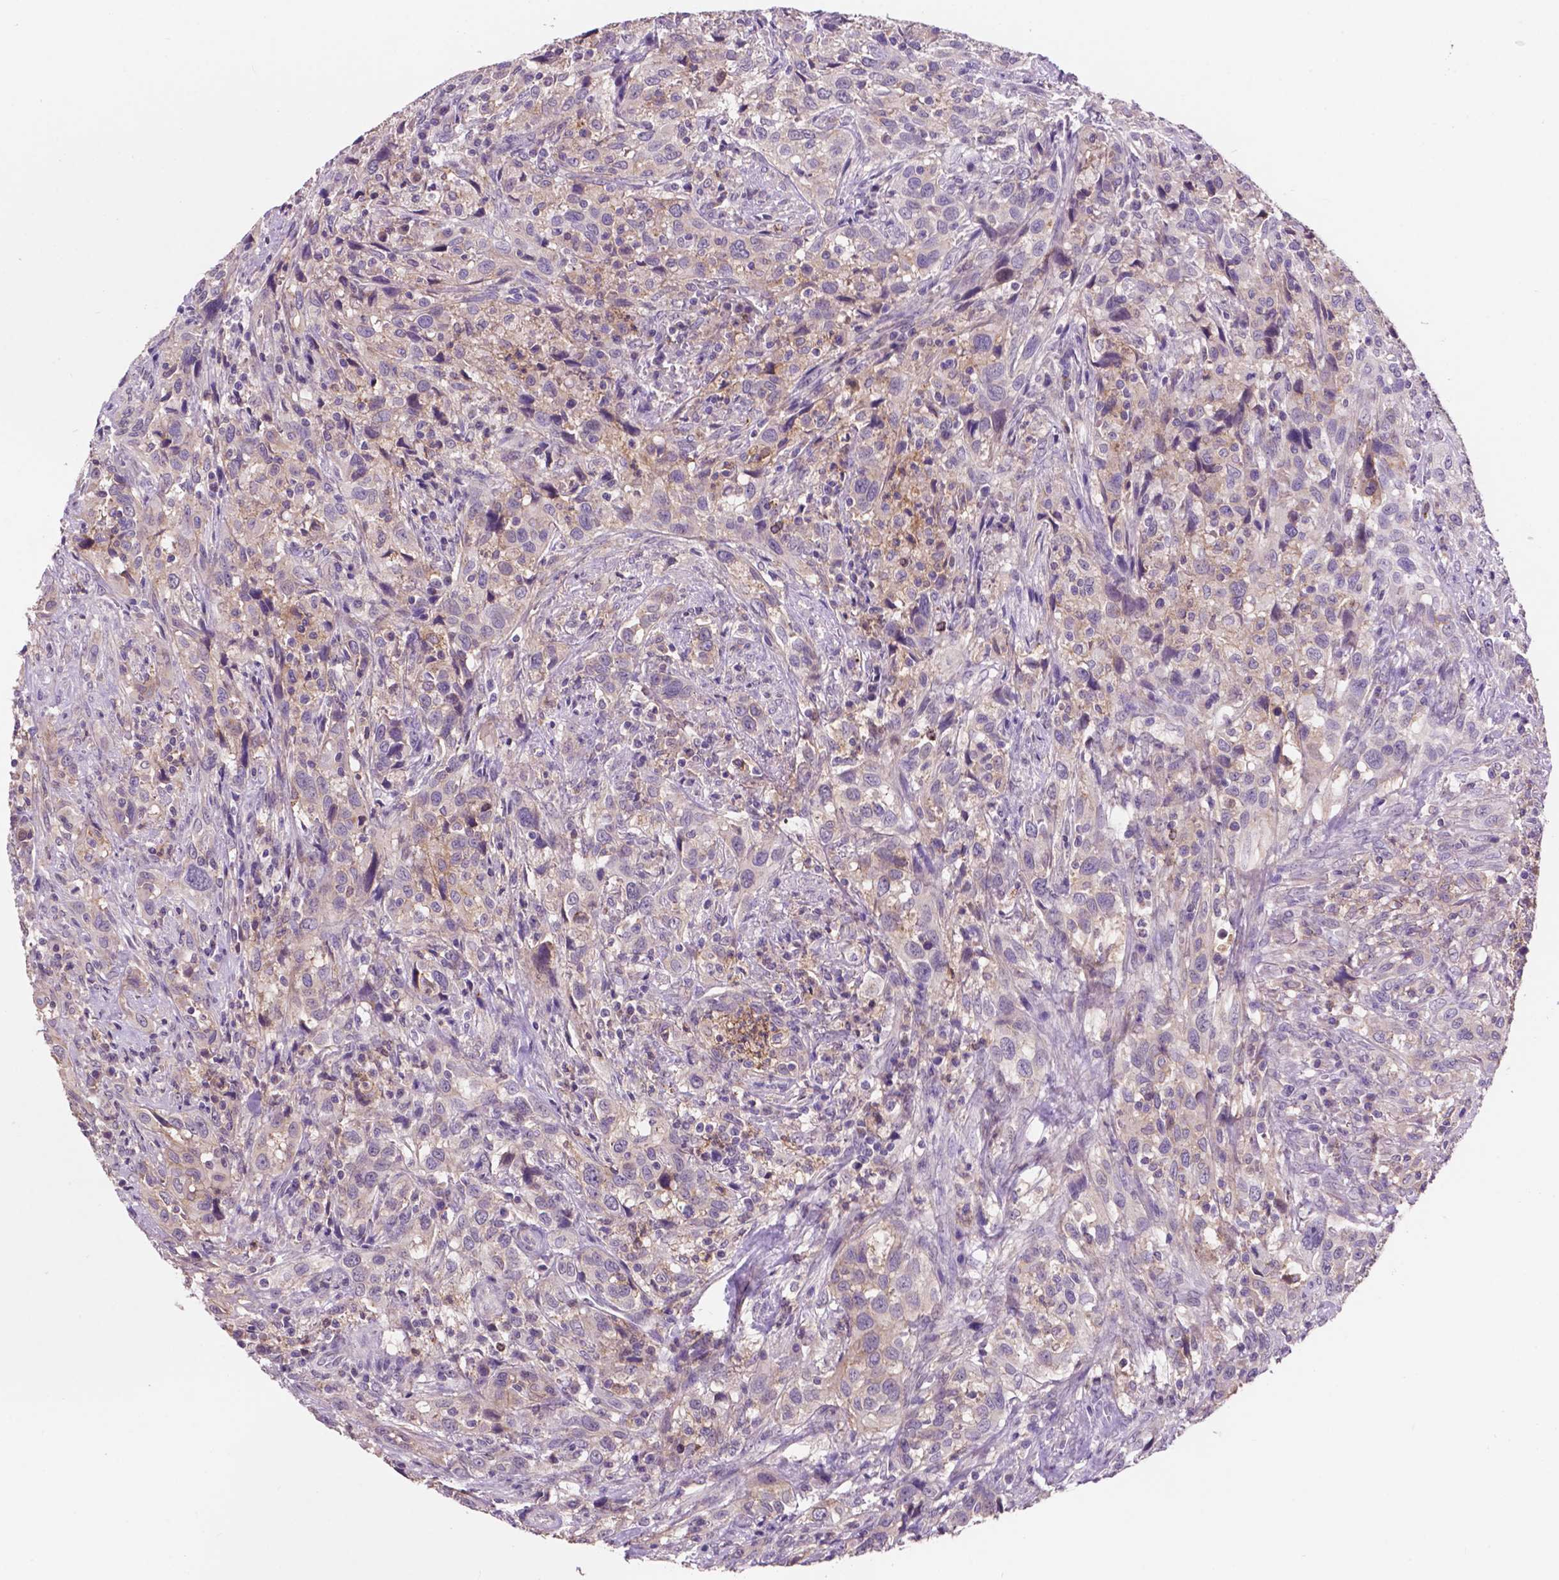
{"staining": {"intensity": "weak", "quantity": "<25%", "location": "cytoplasmic/membranous"}, "tissue": "urothelial cancer", "cell_type": "Tumor cells", "image_type": "cancer", "snomed": [{"axis": "morphology", "description": "Urothelial carcinoma, NOS"}, {"axis": "morphology", "description": "Urothelial carcinoma, High grade"}, {"axis": "topography", "description": "Urinary bladder"}], "caption": "High power microscopy histopathology image of an IHC photomicrograph of urothelial cancer, revealing no significant expression in tumor cells.", "gene": "PLSCR1", "patient": {"sex": "female", "age": 64}}